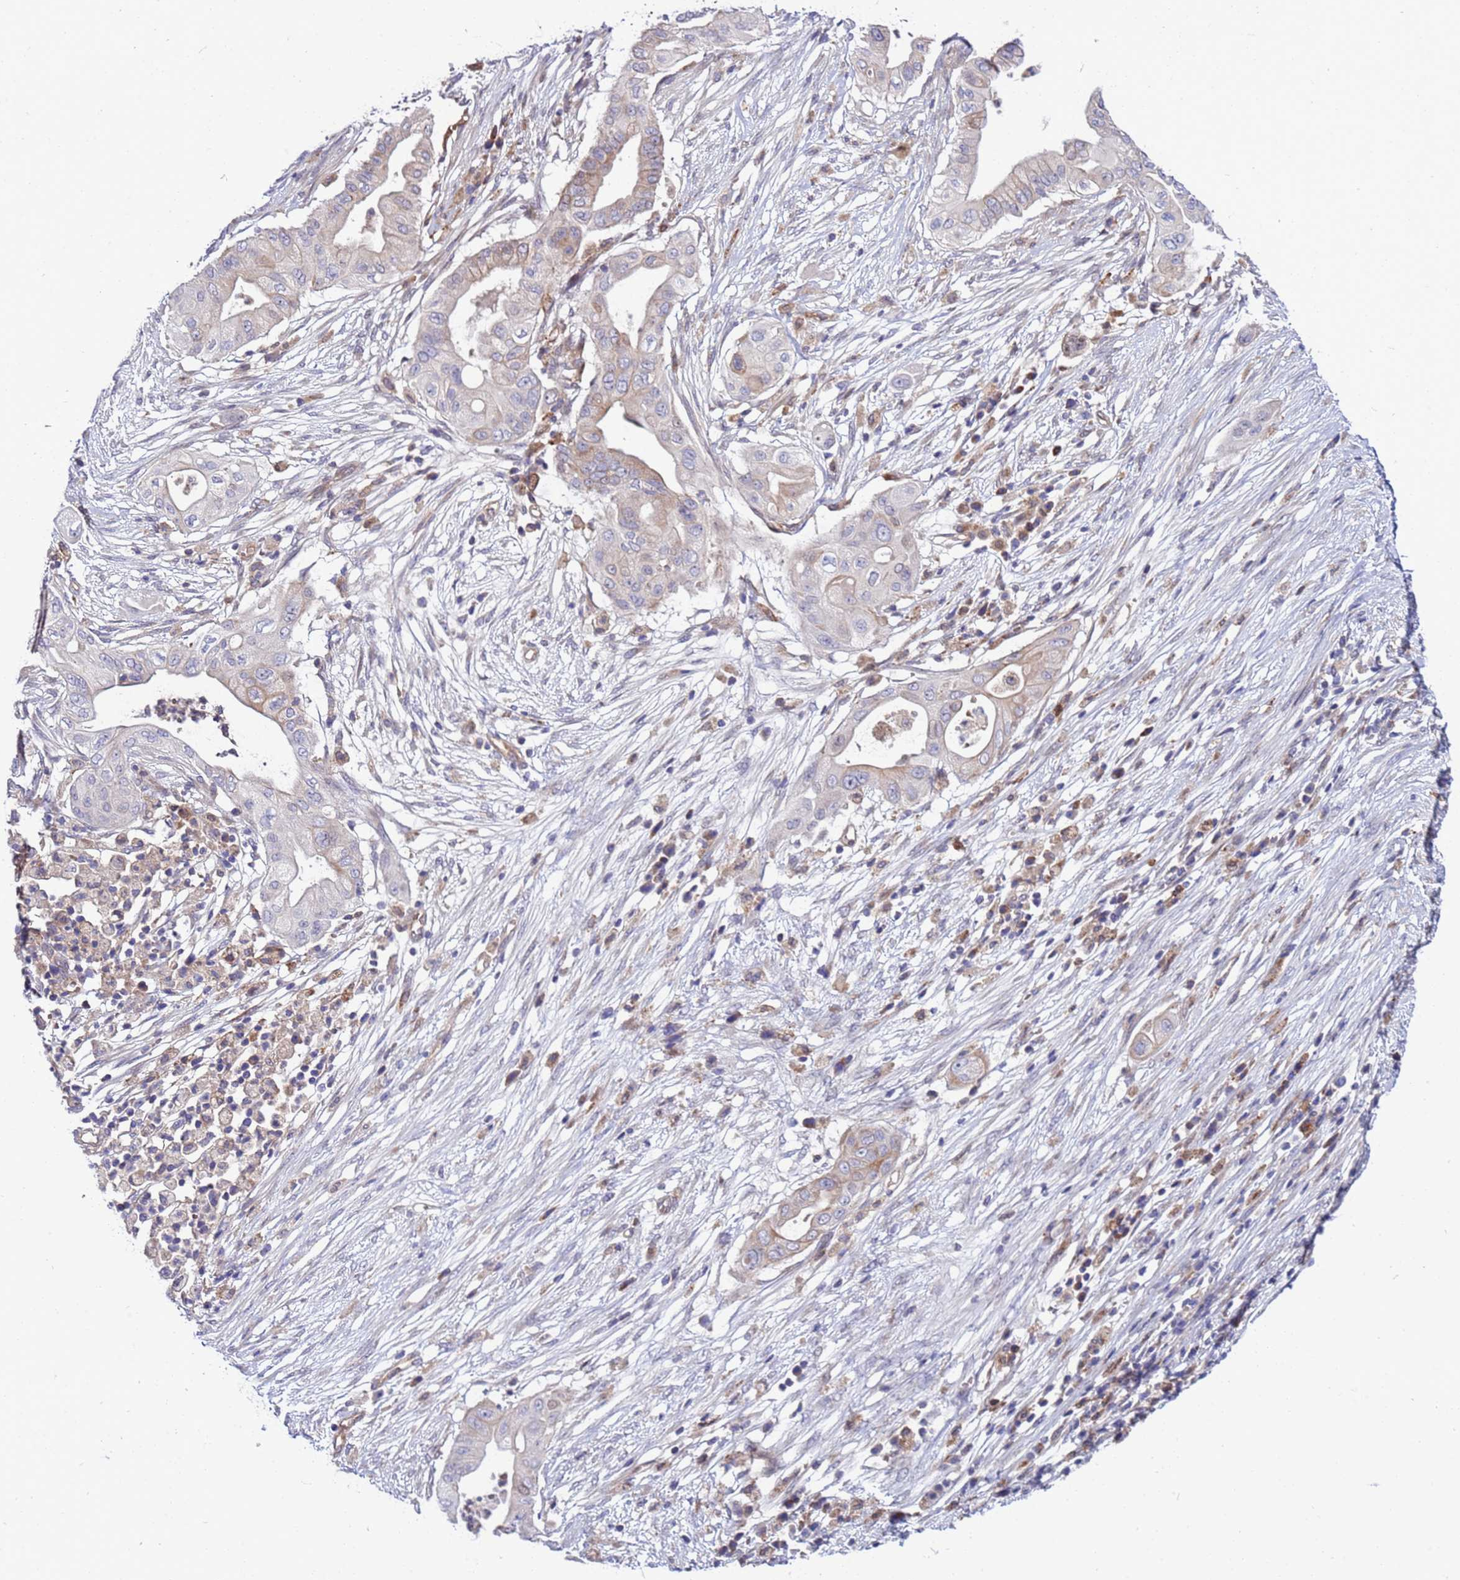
{"staining": {"intensity": "weak", "quantity": "<25%", "location": "cytoplasmic/membranous"}, "tissue": "pancreatic cancer", "cell_type": "Tumor cells", "image_type": "cancer", "snomed": [{"axis": "morphology", "description": "Adenocarcinoma, NOS"}, {"axis": "topography", "description": "Pancreas"}], "caption": "This photomicrograph is of pancreatic adenocarcinoma stained with immunohistochemistry to label a protein in brown with the nuclei are counter-stained blue. There is no staining in tumor cells.", "gene": "RAPGEF4", "patient": {"sex": "male", "age": 68}}